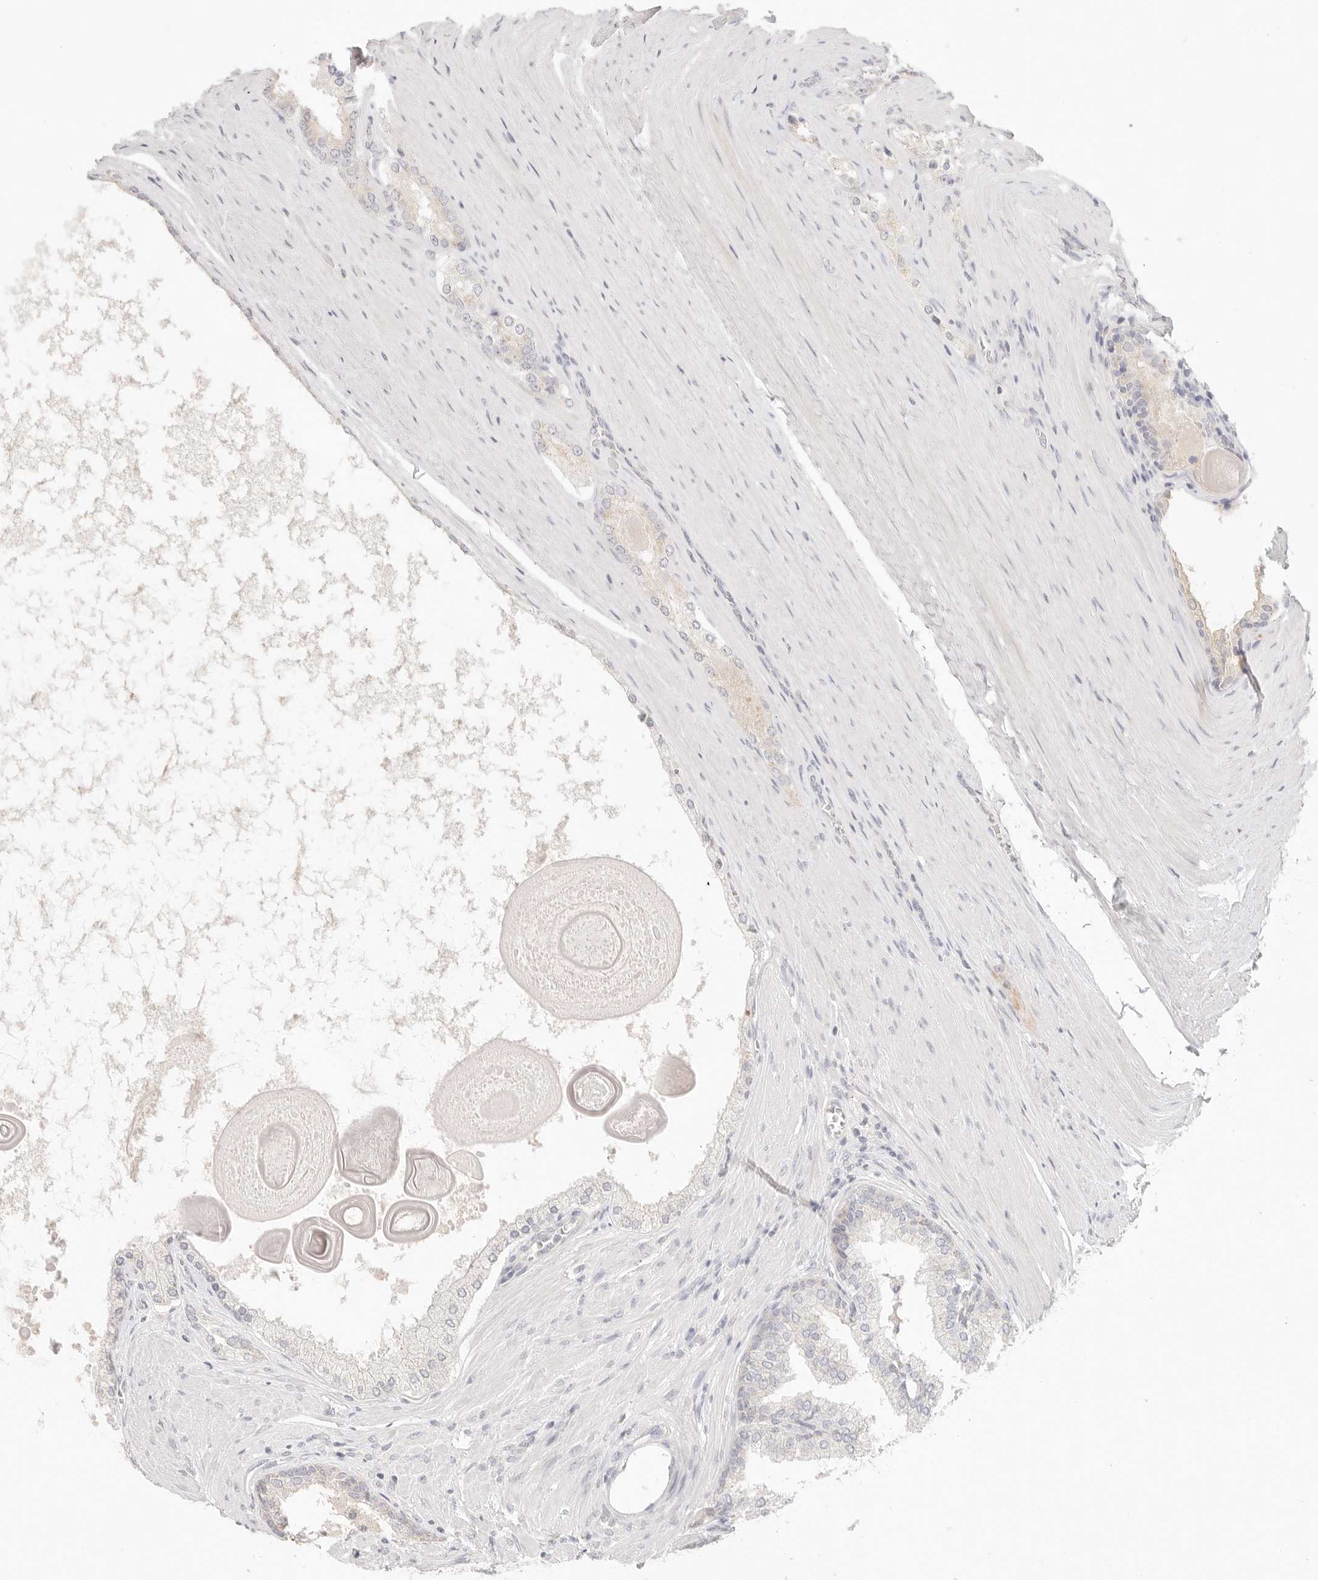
{"staining": {"intensity": "negative", "quantity": "none", "location": "none"}, "tissue": "prostate cancer", "cell_type": "Tumor cells", "image_type": "cancer", "snomed": [{"axis": "morphology", "description": "Adenocarcinoma, High grade"}, {"axis": "topography", "description": "Prostate"}], "caption": "This photomicrograph is of prostate high-grade adenocarcinoma stained with IHC to label a protein in brown with the nuclei are counter-stained blue. There is no staining in tumor cells. The staining is performed using DAB brown chromogen with nuclei counter-stained in using hematoxylin.", "gene": "CEP120", "patient": {"sex": "male", "age": 60}}